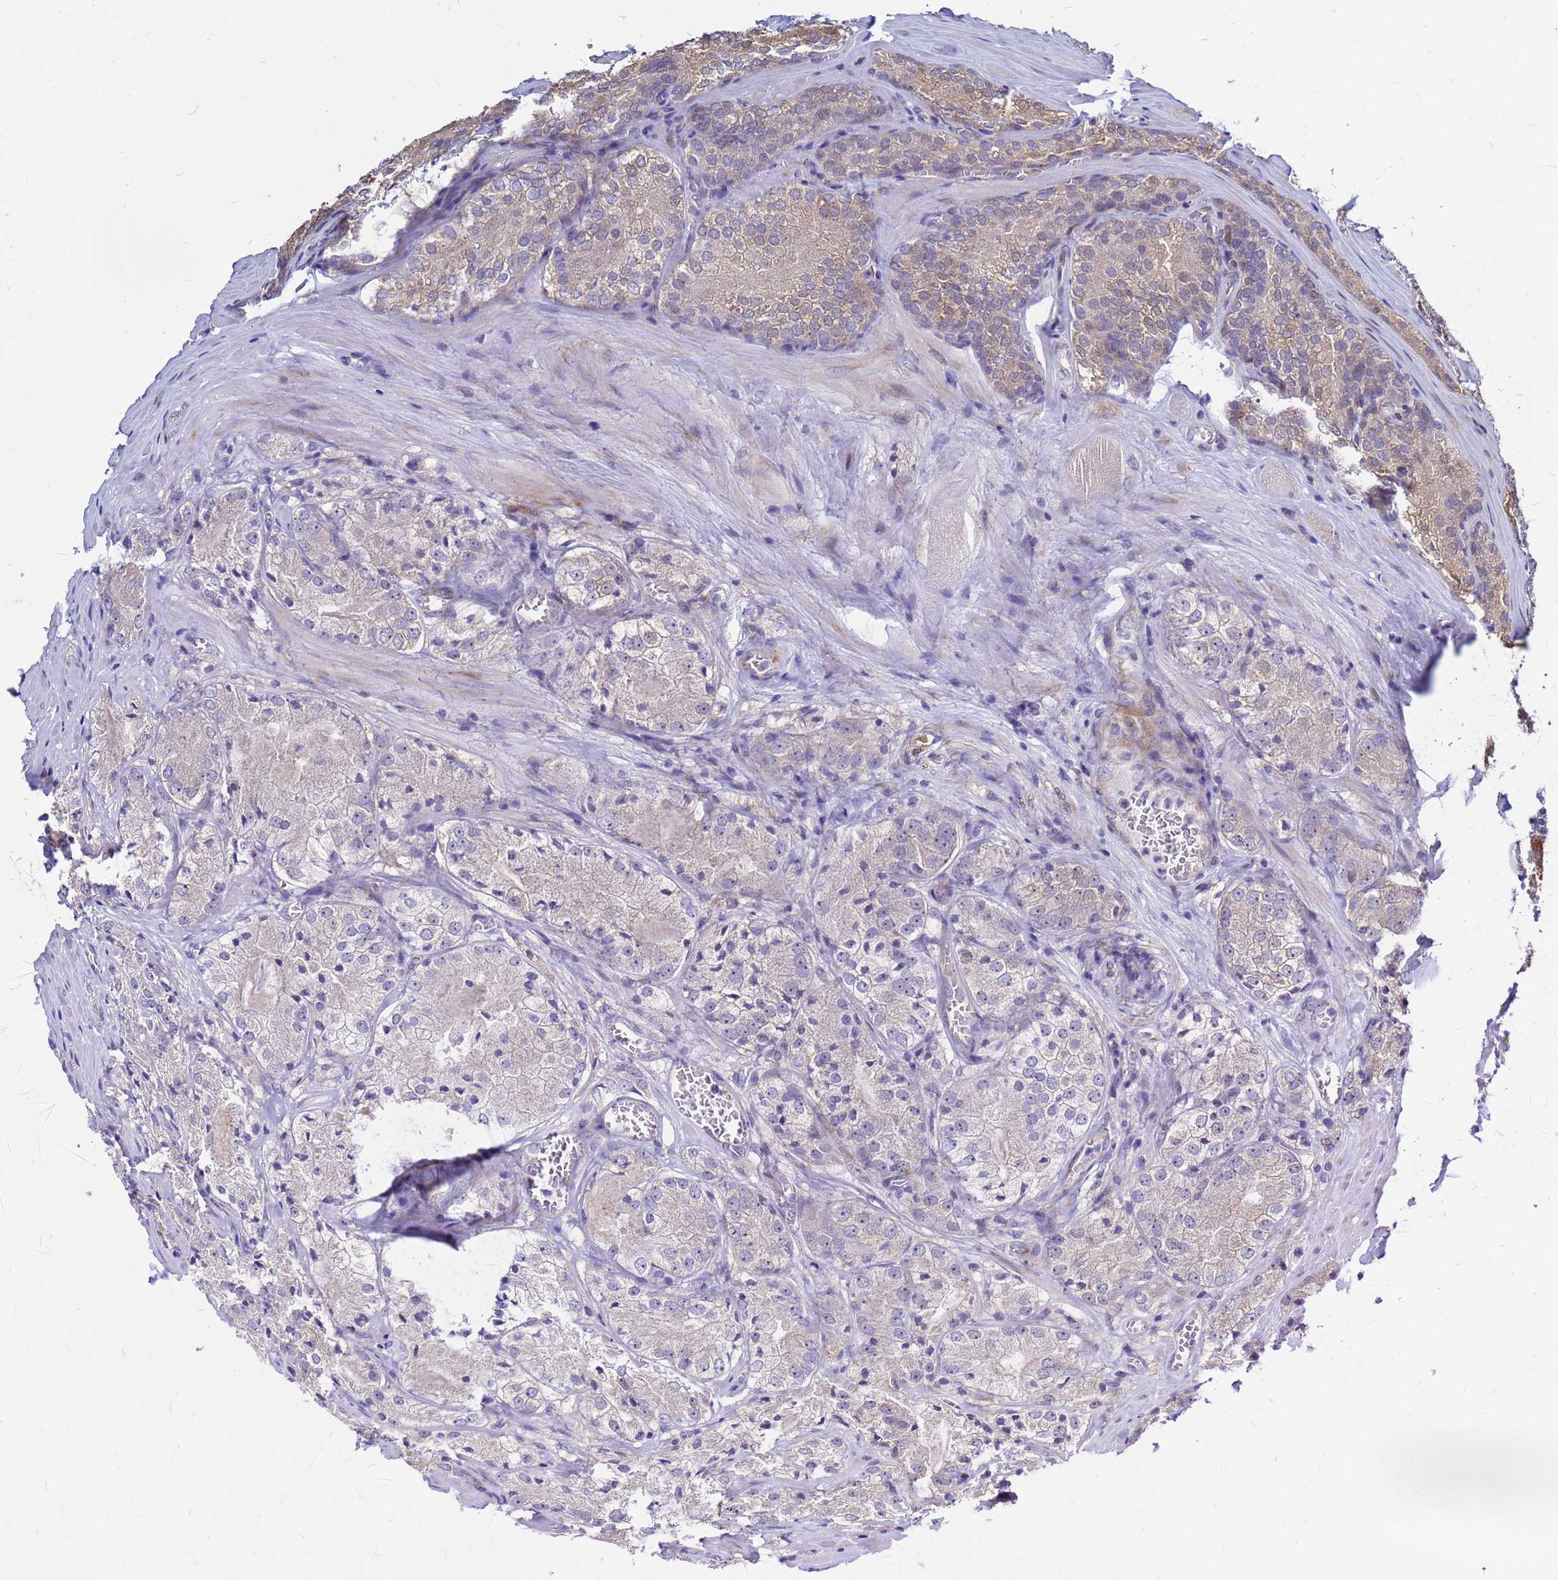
{"staining": {"intensity": "negative", "quantity": "none", "location": "none"}, "tissue": "prostate cancer", "cell_type": "Tumor cells", "image_type": "cancer", "snomed": [{"axis": "morphology", "description": "Adenocarcinoma, Low grade"}, {"axis": "topography", "description": "Prostate"}], "caption": "Tumor cells show no significant positivity in adenocarcinoma (low-grade) (prostate).", "gene": "MOB2", "patient": {"sex": "male", "age": 67}}